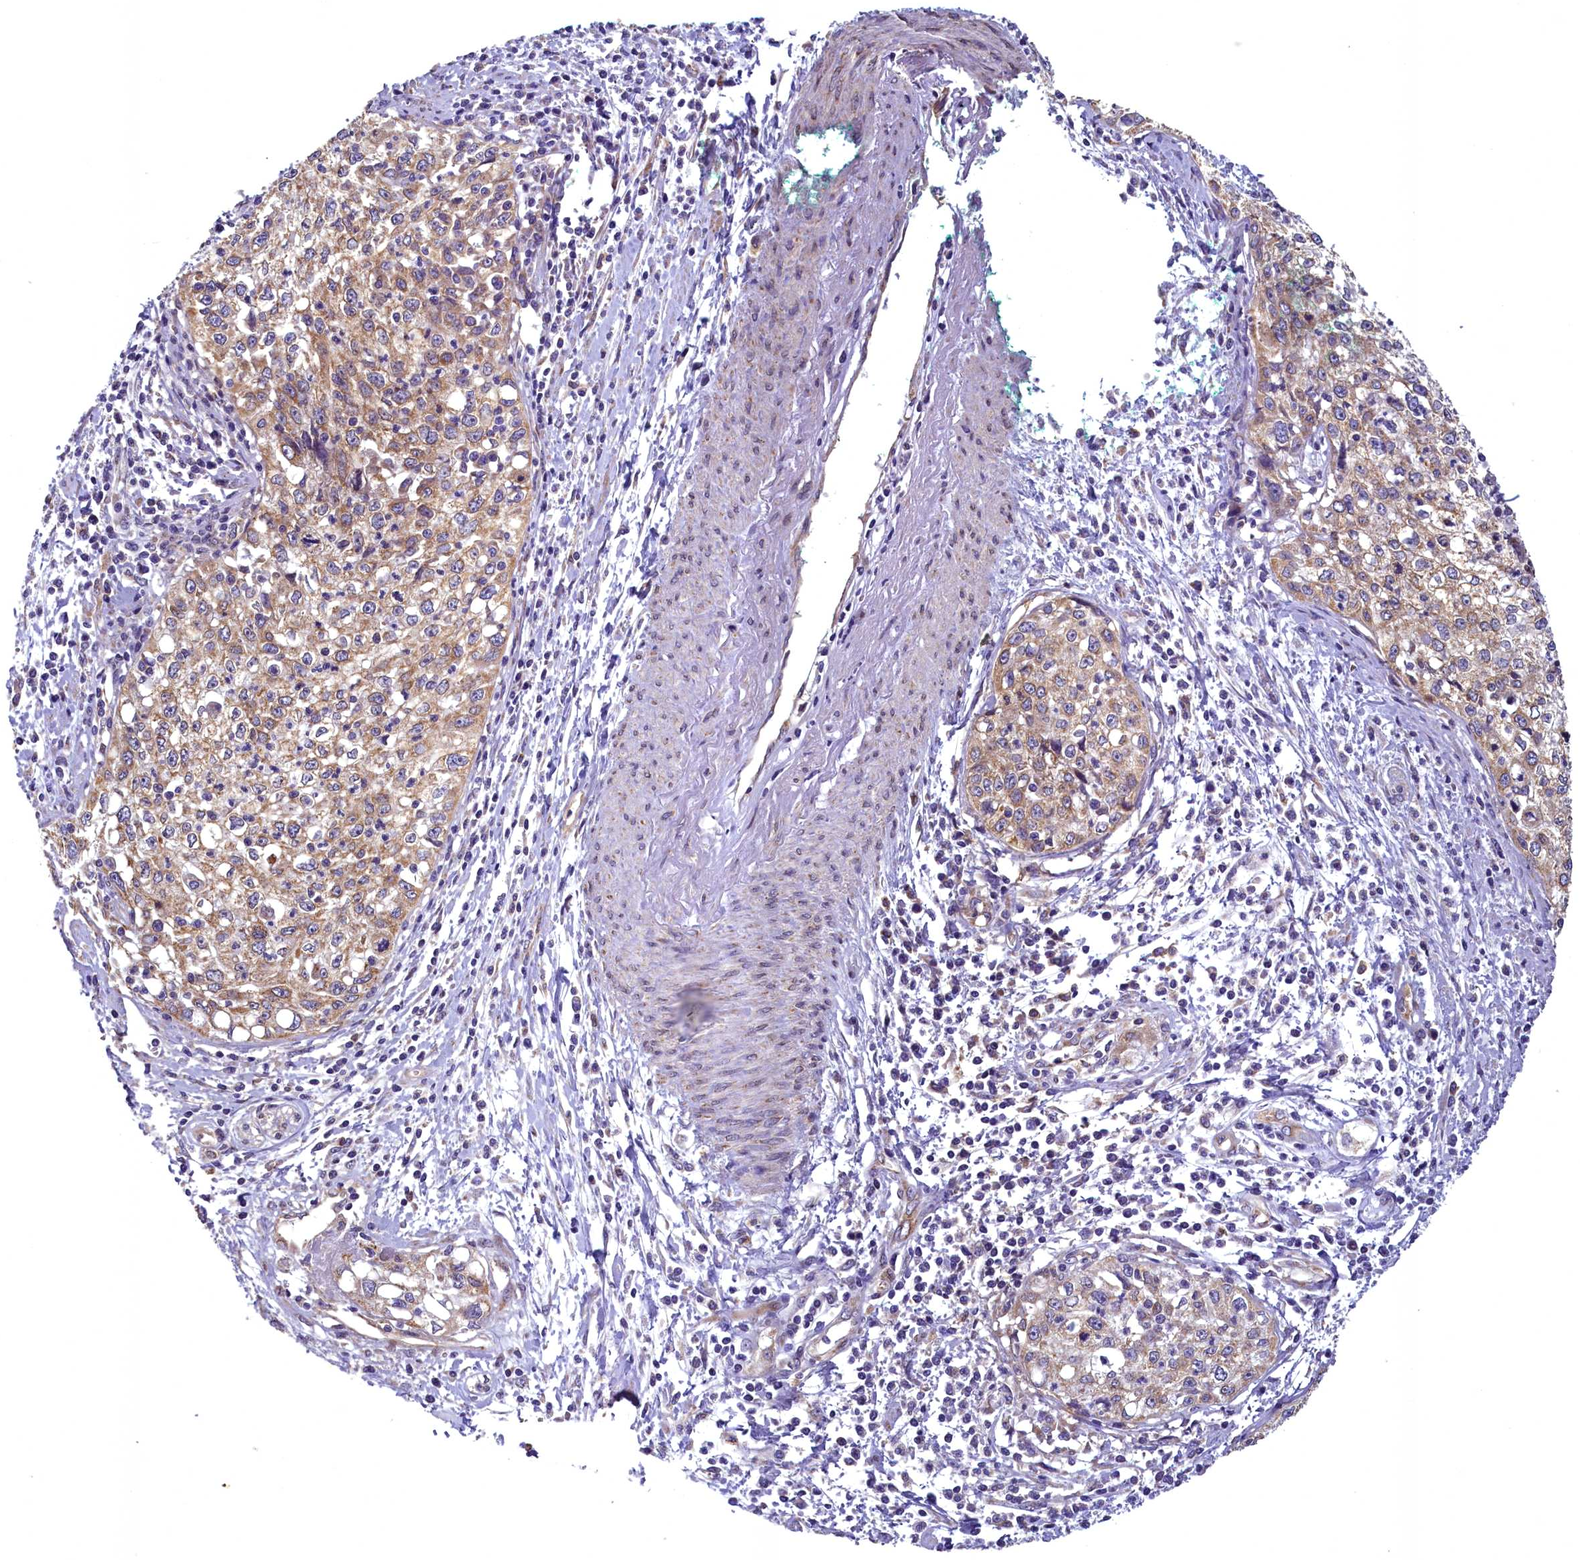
{"staining": {"intensity": "moderate", "quantity": ">75%", "location": "cytoplasmic/membranous"}, "tissue": "cervical cancer", "cell_type": "Tumor cells", "image_type": "cancer", "snomed": [{"axis": "morphology", "description": "Squamous cell carcinoma, NOS"}, {"axis": "topography", "description": "Cervix"}], "caption": "Cervical cancer stained with a protein marker shows moderate staining in tumor cells.", "gene": "ACAD8", "patient": {"sex": "female", "age": 57}}